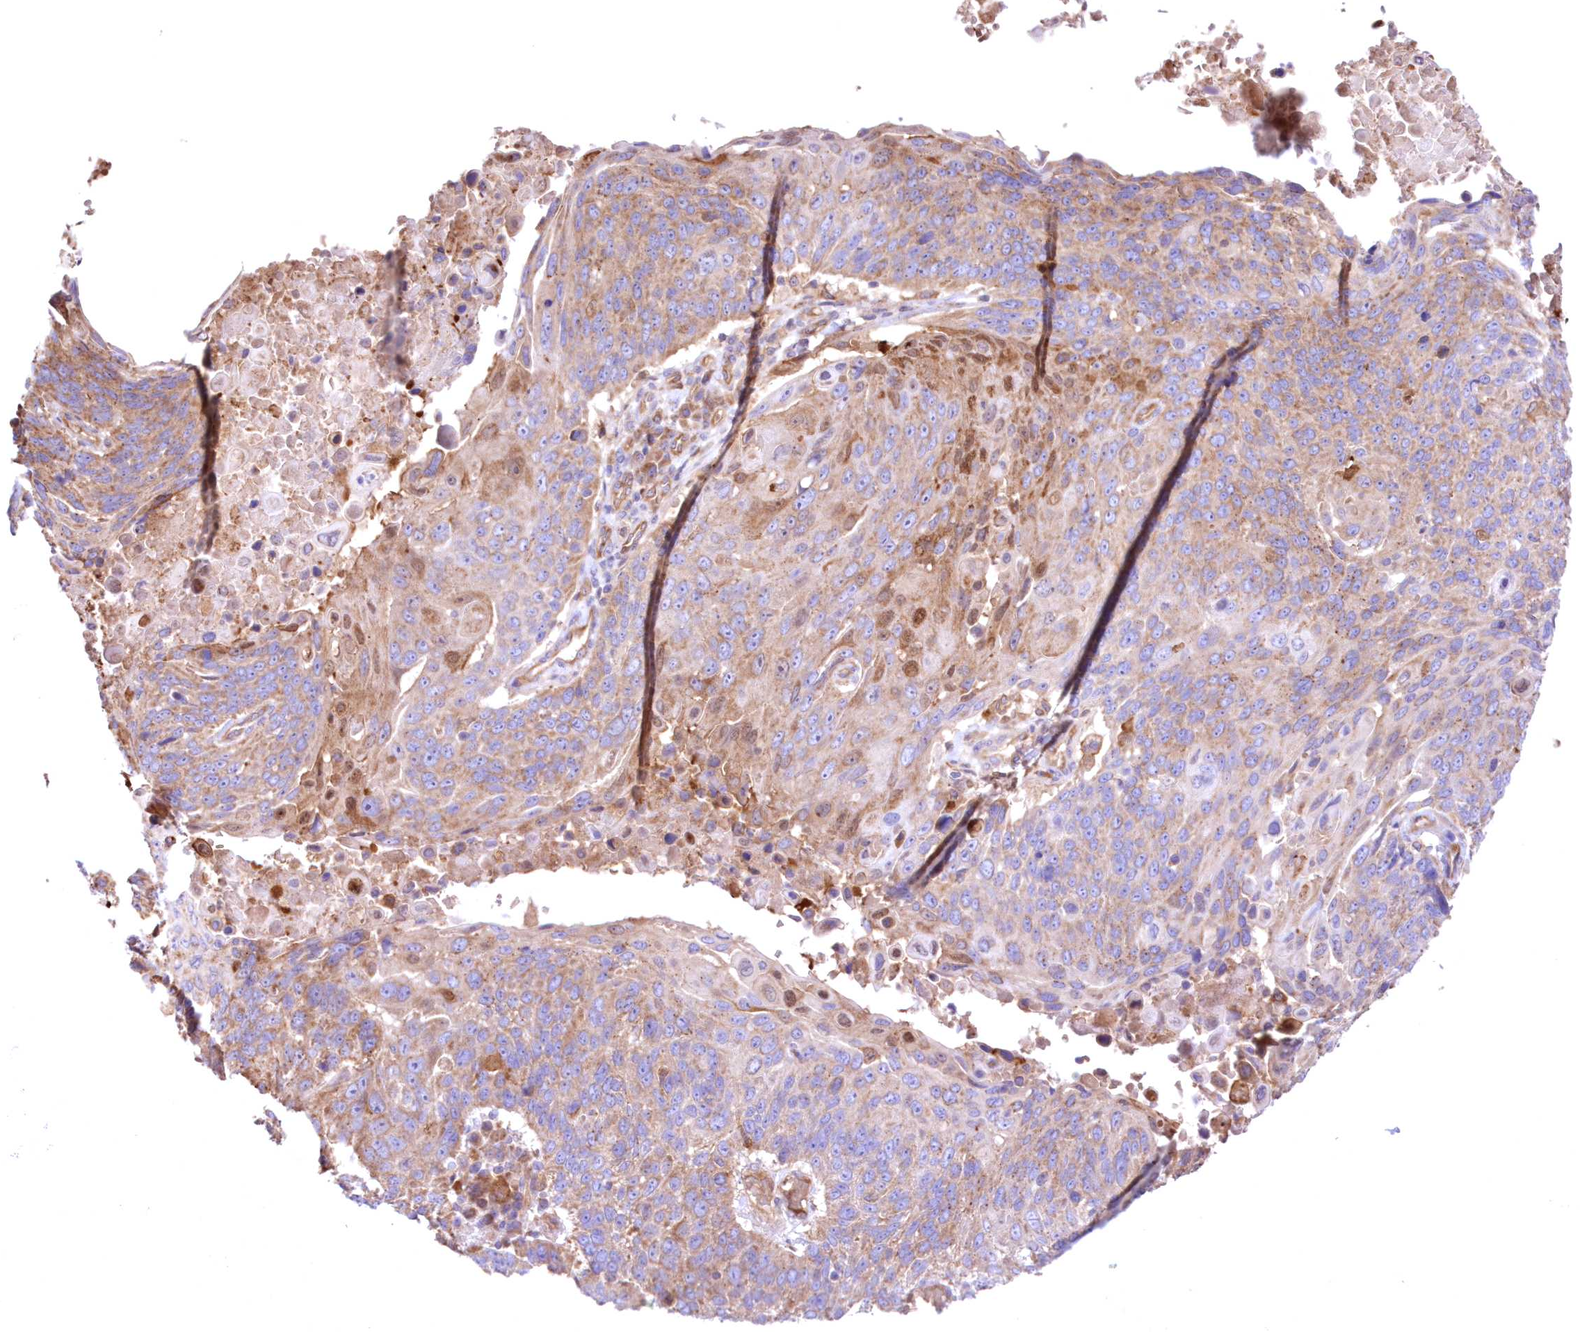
{"staining": {"intensity": "moderate", "quantity": "25%-75%", "location": "cytoplasmic/membranous"}, "tissue": "lung cancer", "cell_type": "Tumor cells", "image_type": "cancer", "snomed": [{"axis": "morphology", "description": "Squamous cell carcinoma, NOS"}, {"axis": "topography", "description": "Lung"}], "caption": "This is a photomicrograph of IHC staining of lung cancer (squamous cell carcinoma), which shows moderate expression in the cytoplasmic/membranous of tumor cells.", "gene": "FCHO2", "patient": {"sex": "male", "age": 66}}